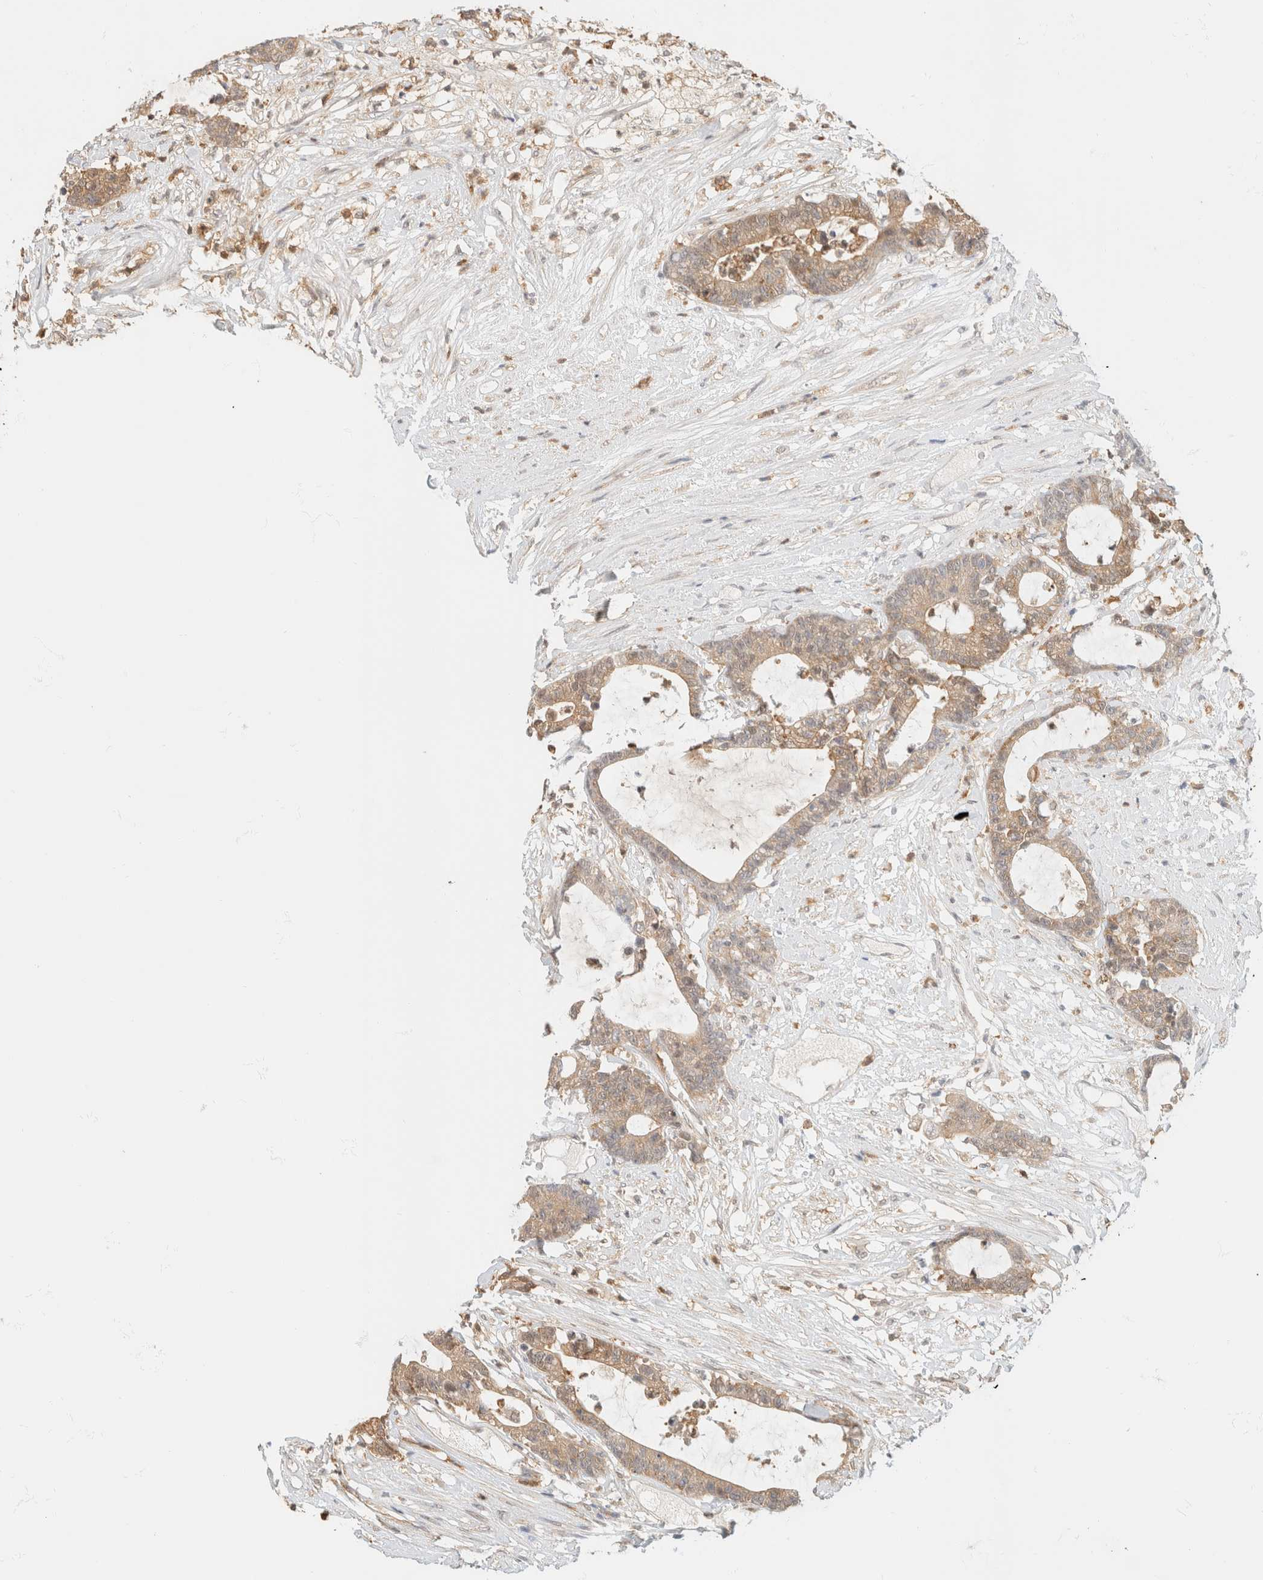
{"staining": {"intensity": "moderate", "quantity": "25%-75%", "location": "cytoplasmic/membranous"}, "tissue": "colorectal cancer", "cell_type": "Tumor cells", "image_type": "cancer", "snomed": [{"axis": "morphology", "description": "Adenocarcinoma, NOS"}, {"axis": "topography", "description": "Colon"}], "caption": "Adenocarcinoma (colorectal) stained with immunohistochemistry (IHC) displays moderate cytoplasmic/membranous expression in approximately 25%-75% of tumor cells.", "gene": "GPI", "patient": {"sex": "female", "age": 84}}